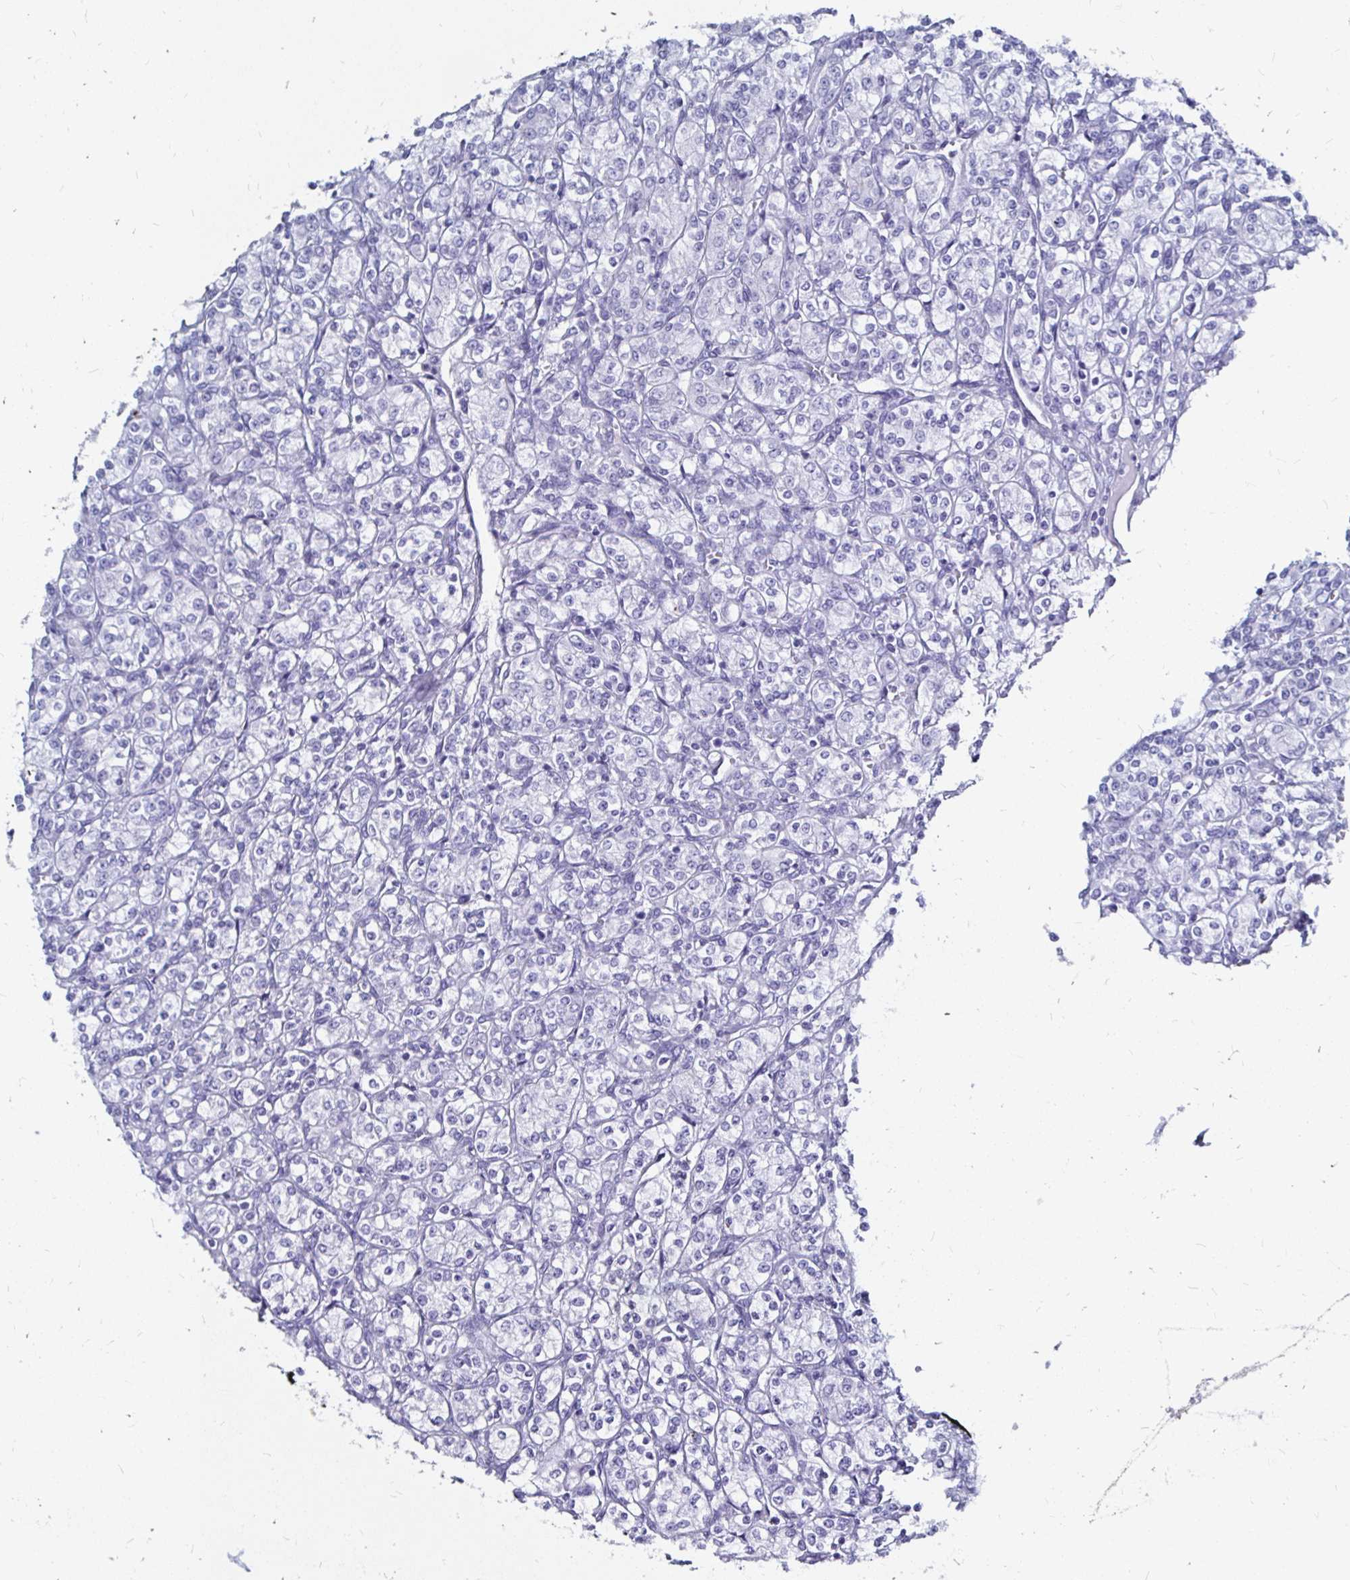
{"staining": {"intensity": "negative", "quantity": "none", "location": "none"}, "tissue": "renal cancer", "cell_type": "Tumor cells", "image_type": "cancer", "snomed": [{"axis": "morphology", "description": "Adenocarcinoma, NOS"}, {"axis": "topography", "description": "Kidney"}], "caption": "This is an immunohistochemistry (IHC) image of human renal cancer (adenocarcinoma). There is no expression in tumor cells.", "gene": "LUZP4", "patient": {"sex": "male", "age": 77}}